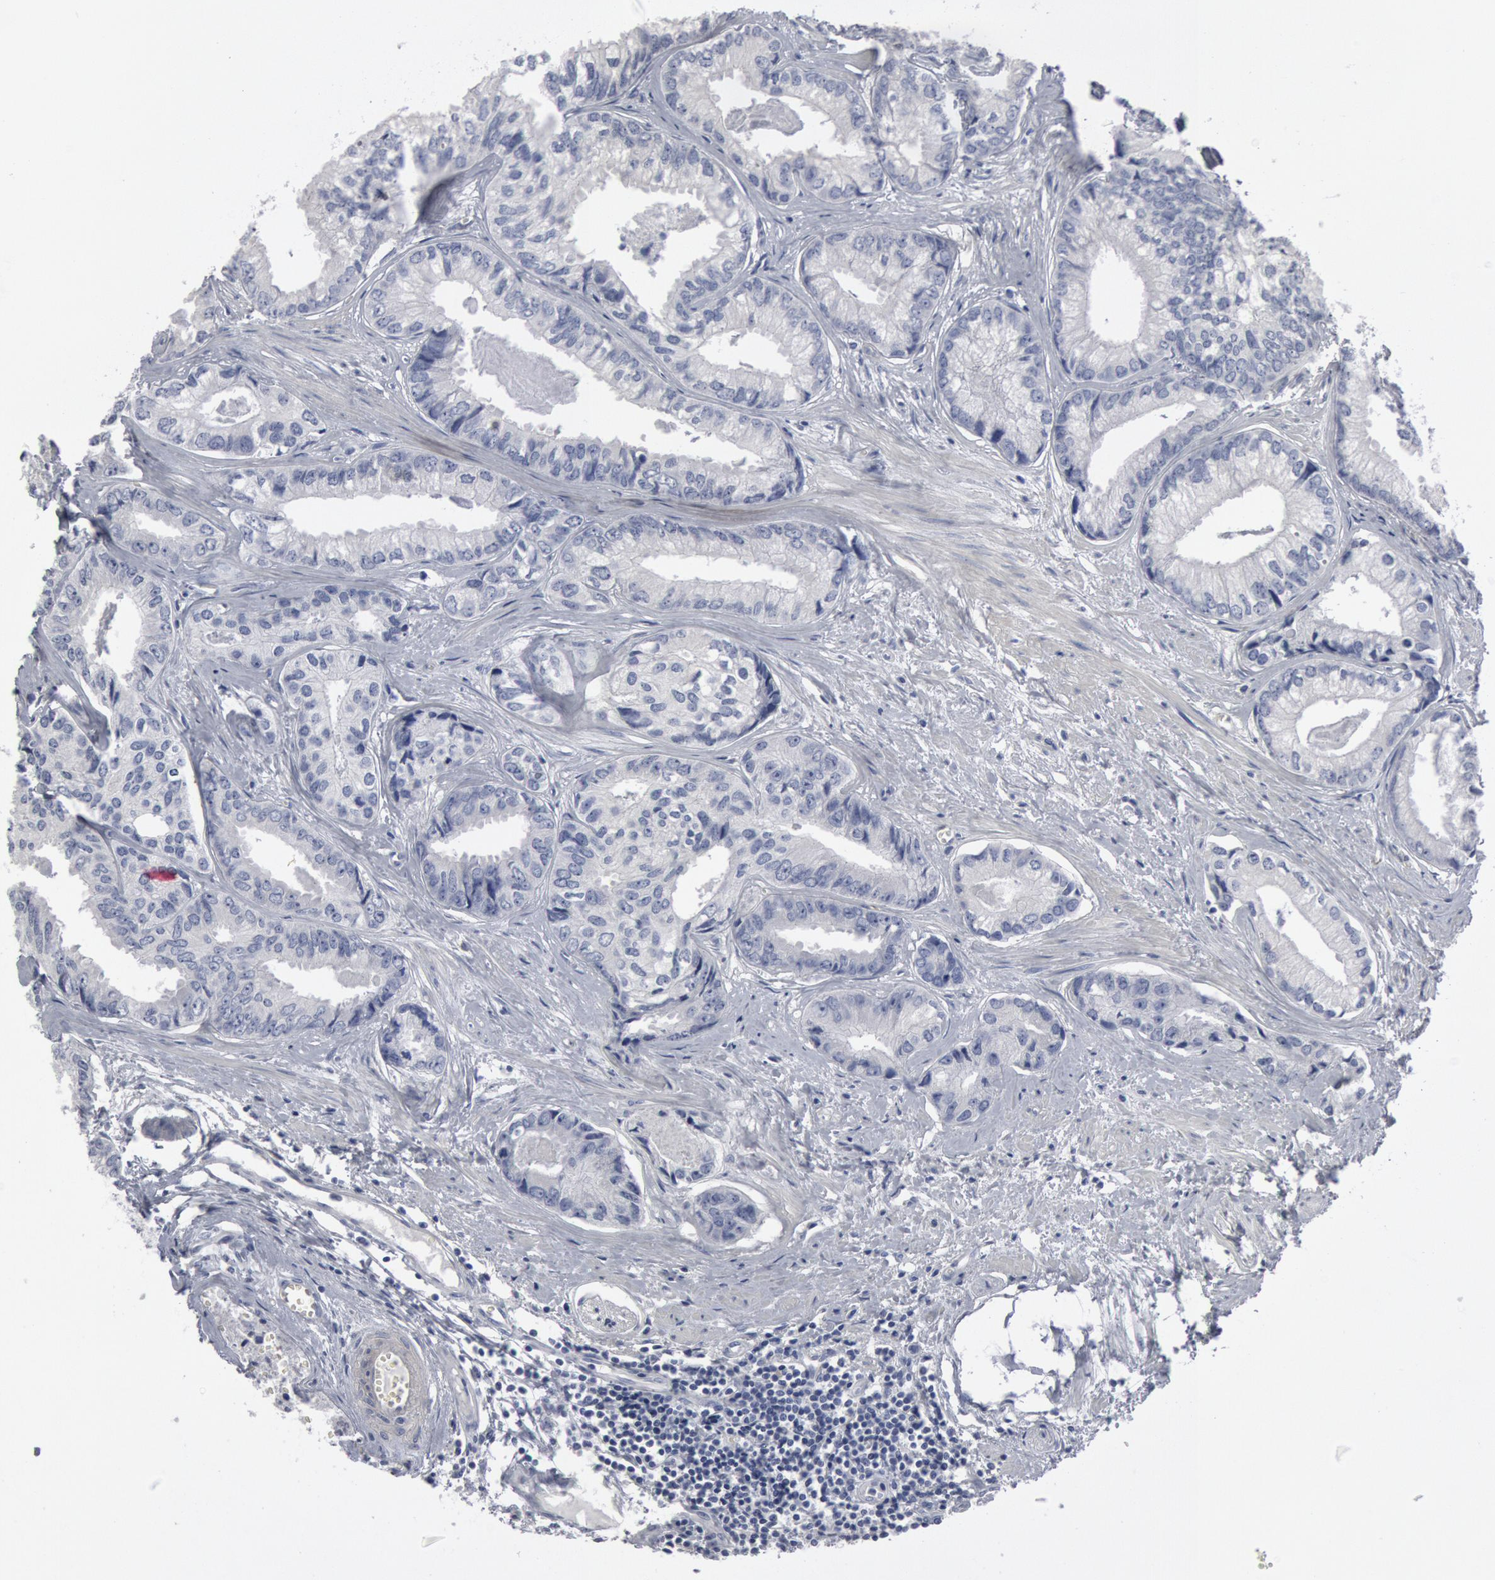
{"staining": {"intensity": "negative", "quantity": "none", "location": "none"}, "tissue": "prostate cancer", "cell_type": "Tumor cells", "image_type": "cancer", "snomed": [{"axis": "morphology", "description": "Adenocarcinoma, High grade"}, {"axis": "topography", "description": "Prostate"}], "caption": "DAB (3,3'-diaminobenzidine) immunohistochemical staining of prostate cancer demonstrates no significant staining in tumor cells.", "gene": "DMC1", "patient": {"sex": "male", "age": 56}}